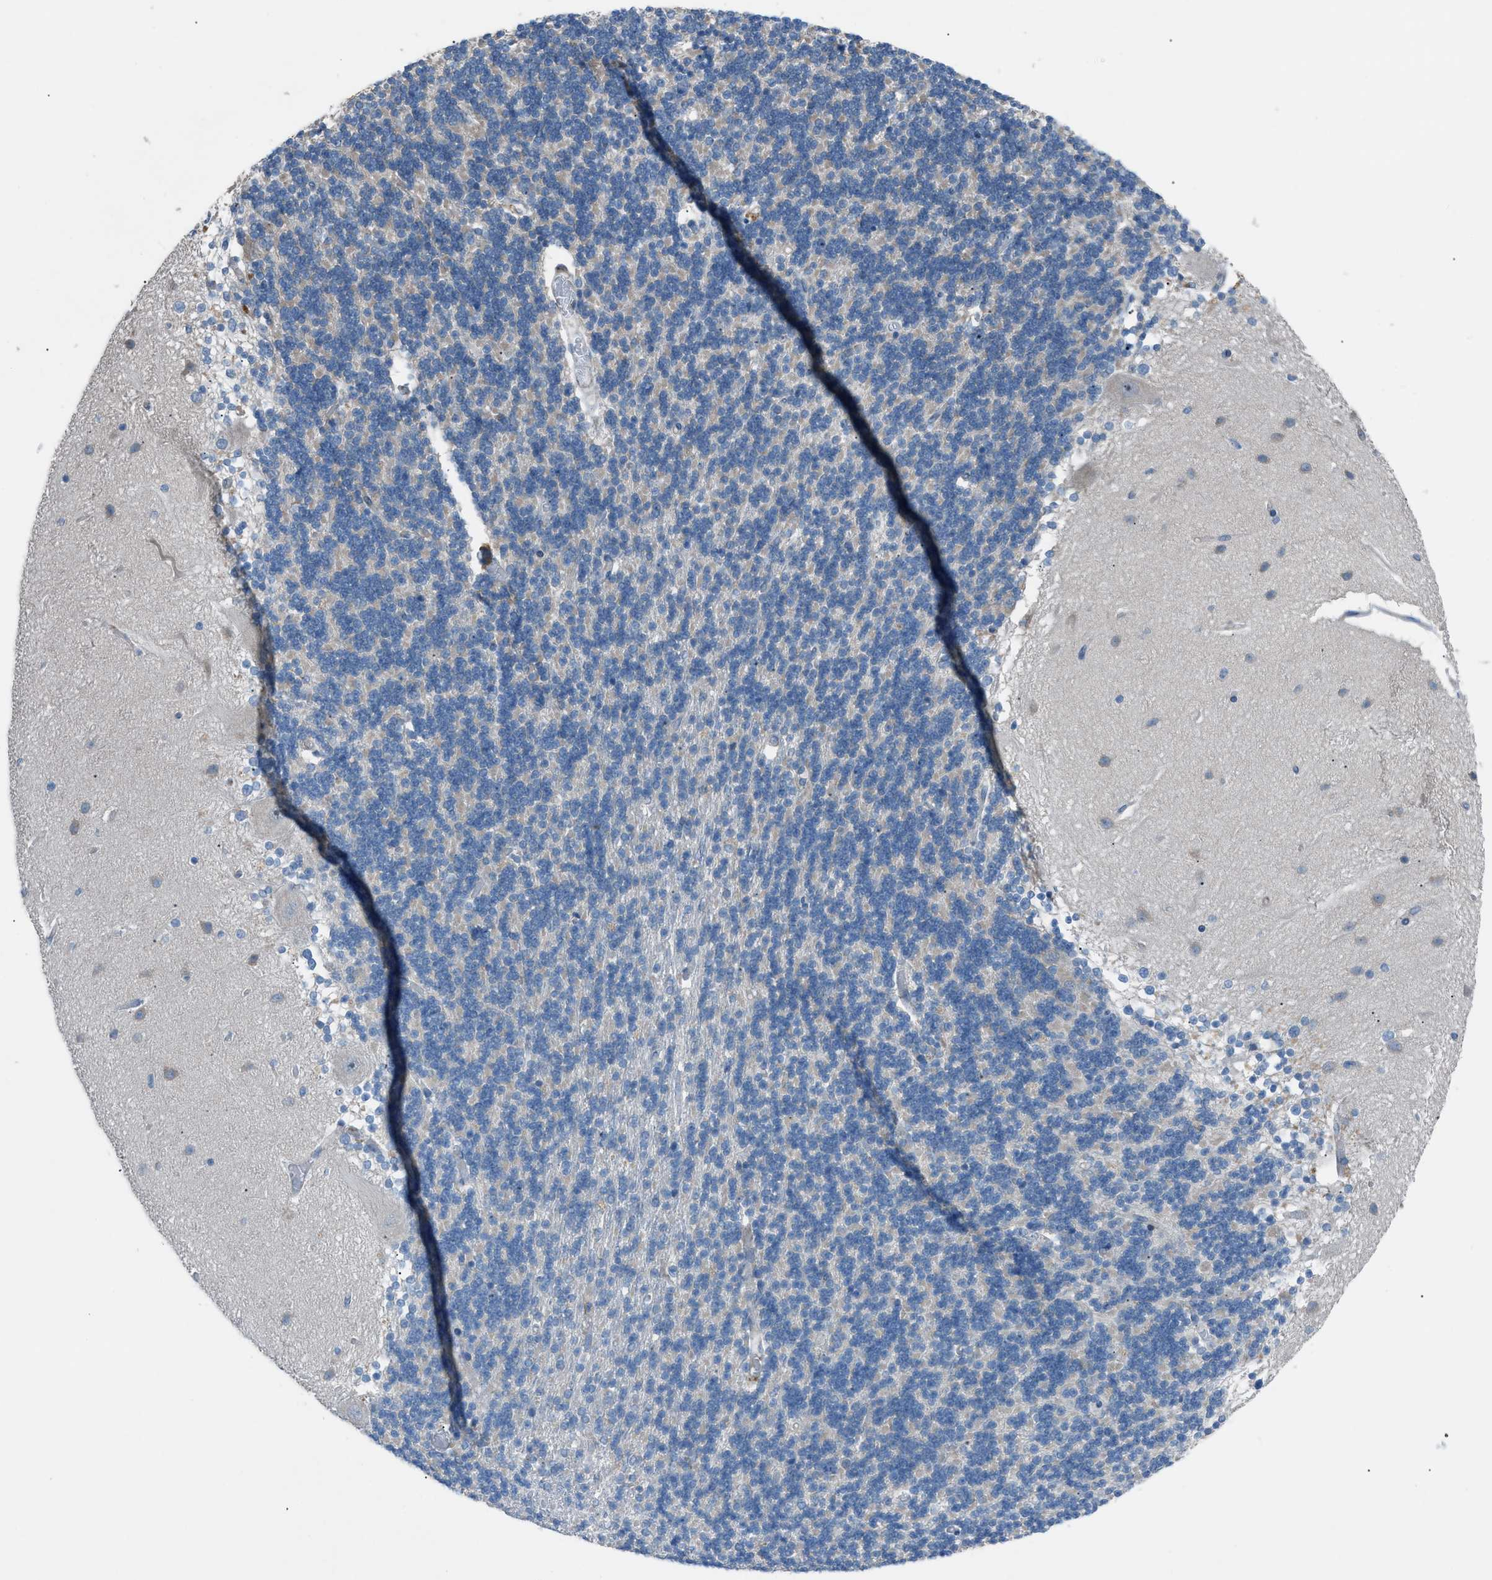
{"staining": {"intensity": "negative", "quantity": "none", "location": "none"}, "tissue": "cerebellum", "cell_type": "Cells in granular layer", "image_type": "normal", "snomed": [{"axis": "morphology", "description": "Normal tissue, NOS"}, {"axis": "topography", "description": "Cerebellum"}], "caption": "Micrograph shows no protein expression in cells in granular layer of benign cerebellum.", "gene": "HEG1", "patient": {"sex": "female", "age": 54}}